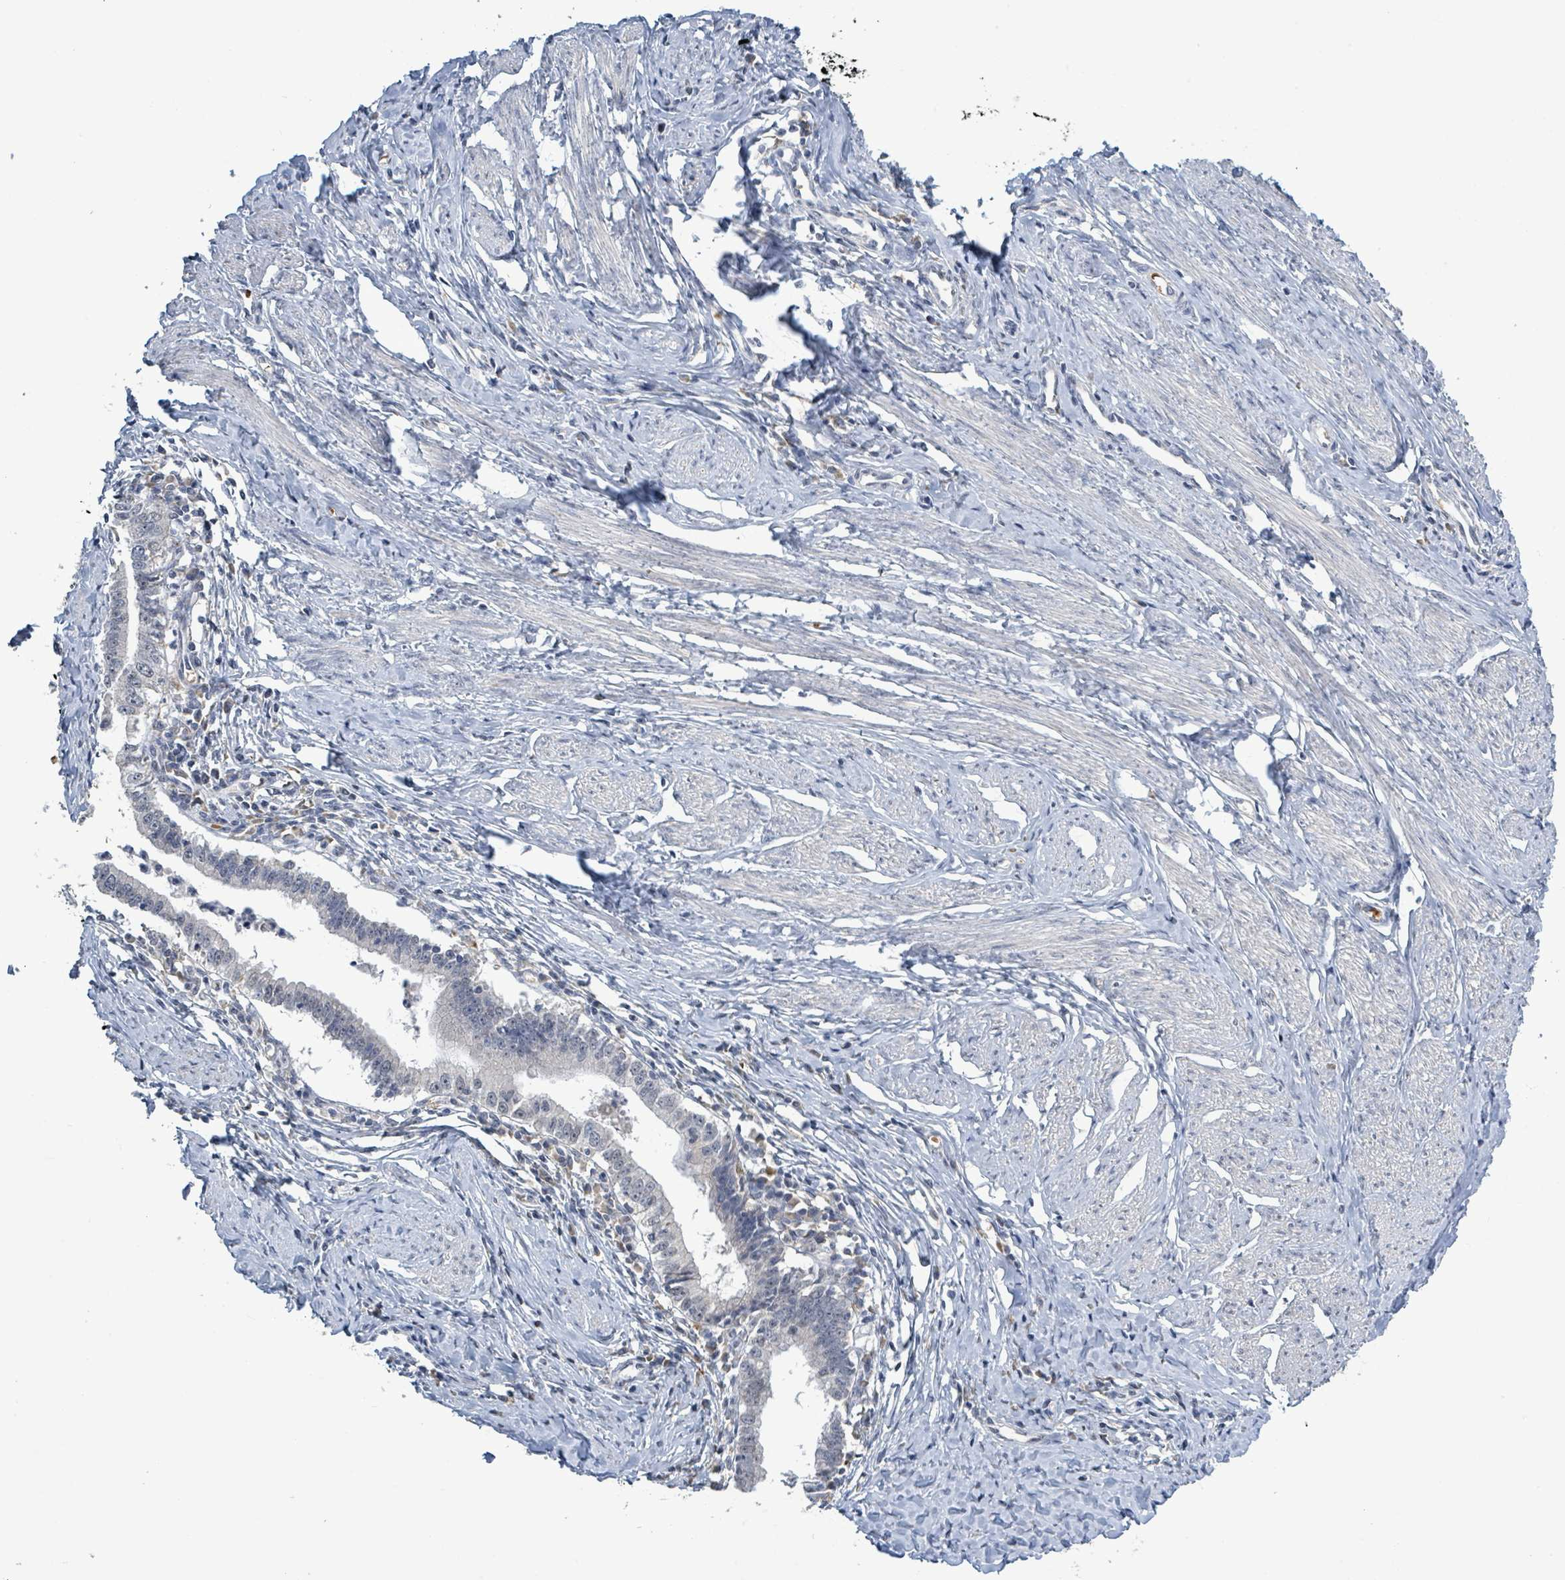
{"staining": {"intensity": "negative", "quantity": "none", "location": "none"}, "tissue": "cervical cancer", "cell_type": "Tumor cells", "image_type": "cancer", "snomed": [{"axis": "morphology", "description": "Adenocarcinoma, NOS"}, {"axis": "topography", "description": "Cervix"}], "caption": "Protein analysis of adenocarcinoma (cervical) displays no significant positivity in tumor cells. The staining was performed using DAB to visualize the protein expression in brown, while the nuclei were stained in blue with hematoxylin (Magnification: 20x).", "gene": "SEBOX", "patient": {"sex": "female", "age": 36}}